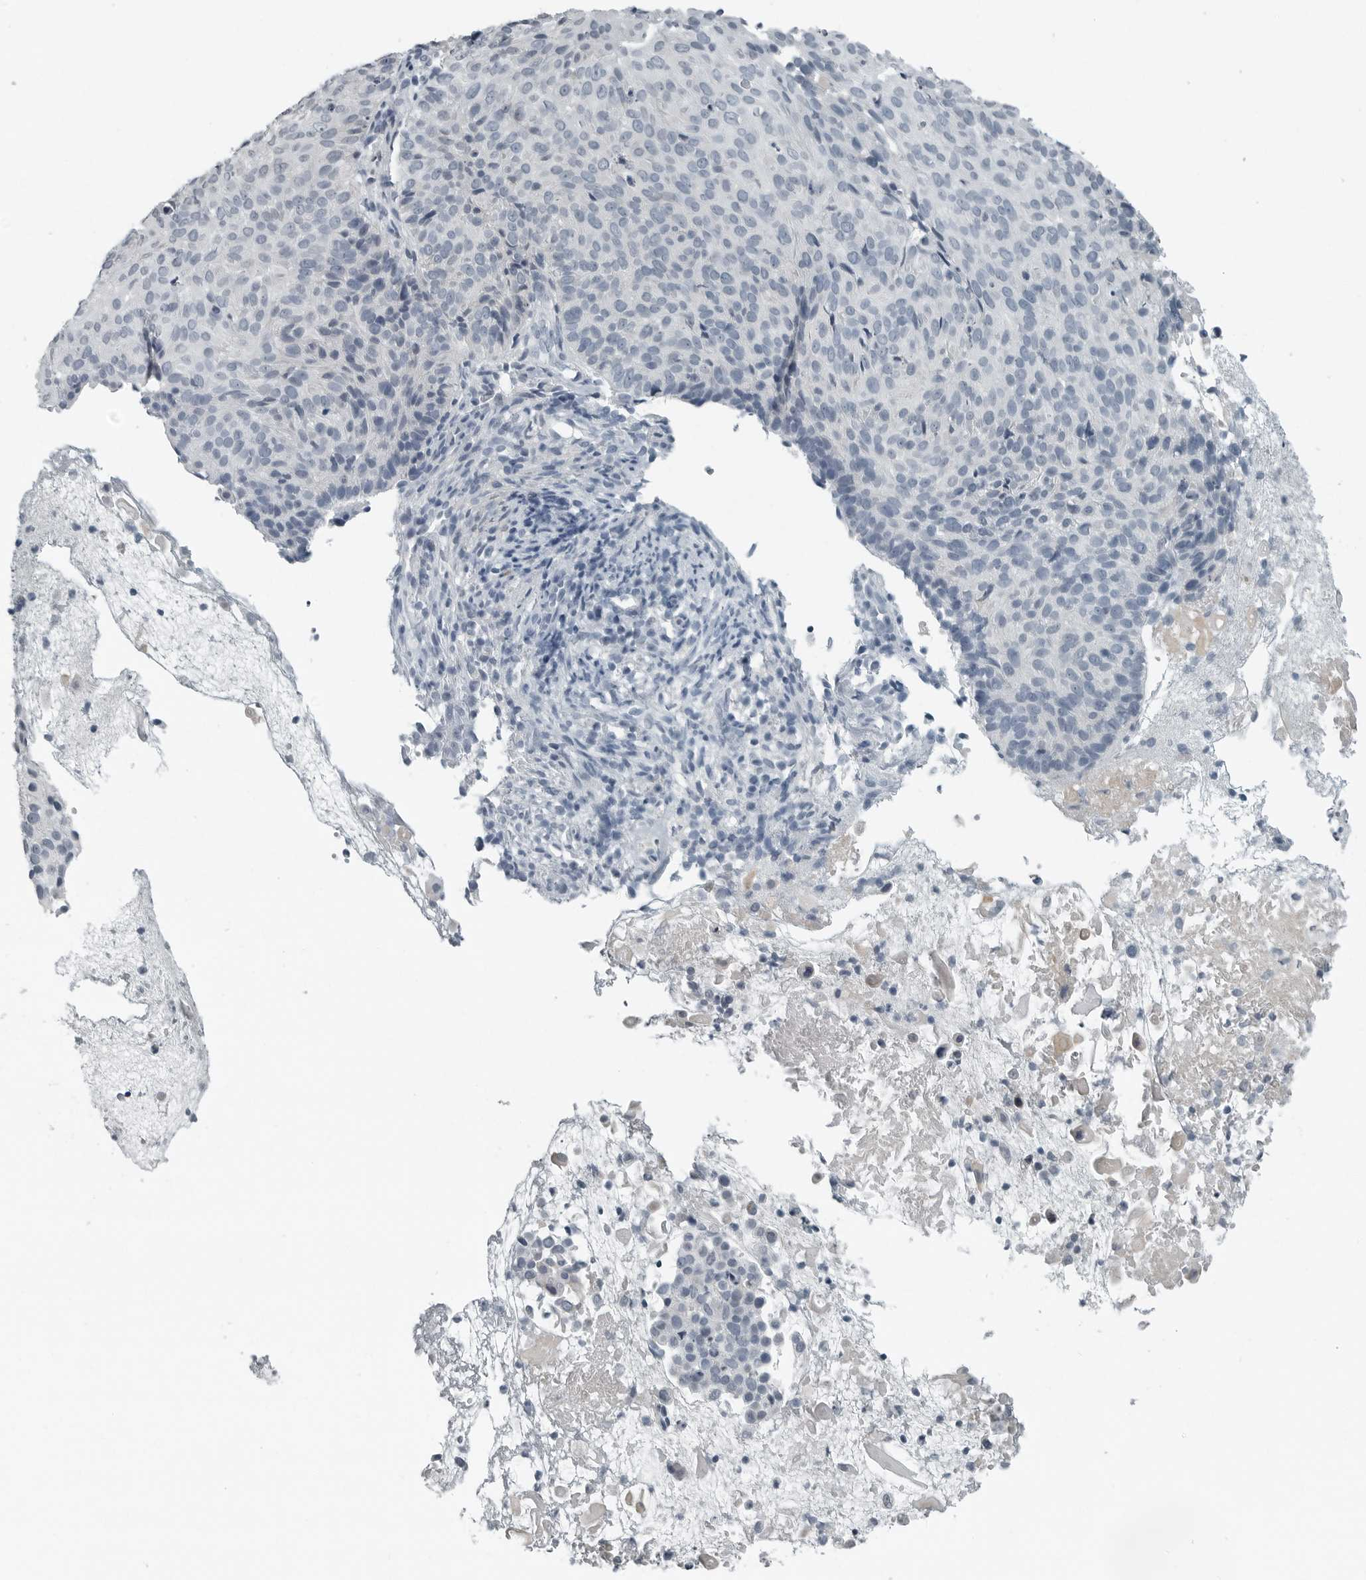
{"staining": {"intensity": "negative", "quantity": "none", "location": "none"}, "tissue": "cervical cancer", "cell_type": "Tumor cells", "image_type": "cancer", "snomed": [{"axis": "morphology", "description": "Squamous cell carcinoma, NOS"}, {"axis": "topography", "description": "Cervix"}], "caption": "Tumor cells show no significant protein positivity in squamous cell carcinoma (cervical). The staining is performed using DAB (3,3'-diaminobenzidine) brown chromogen with nuclei counter-stained in using hematoxylin.", "gene": "KYAT1", "patient": {"sex": "female", "age": 74}}